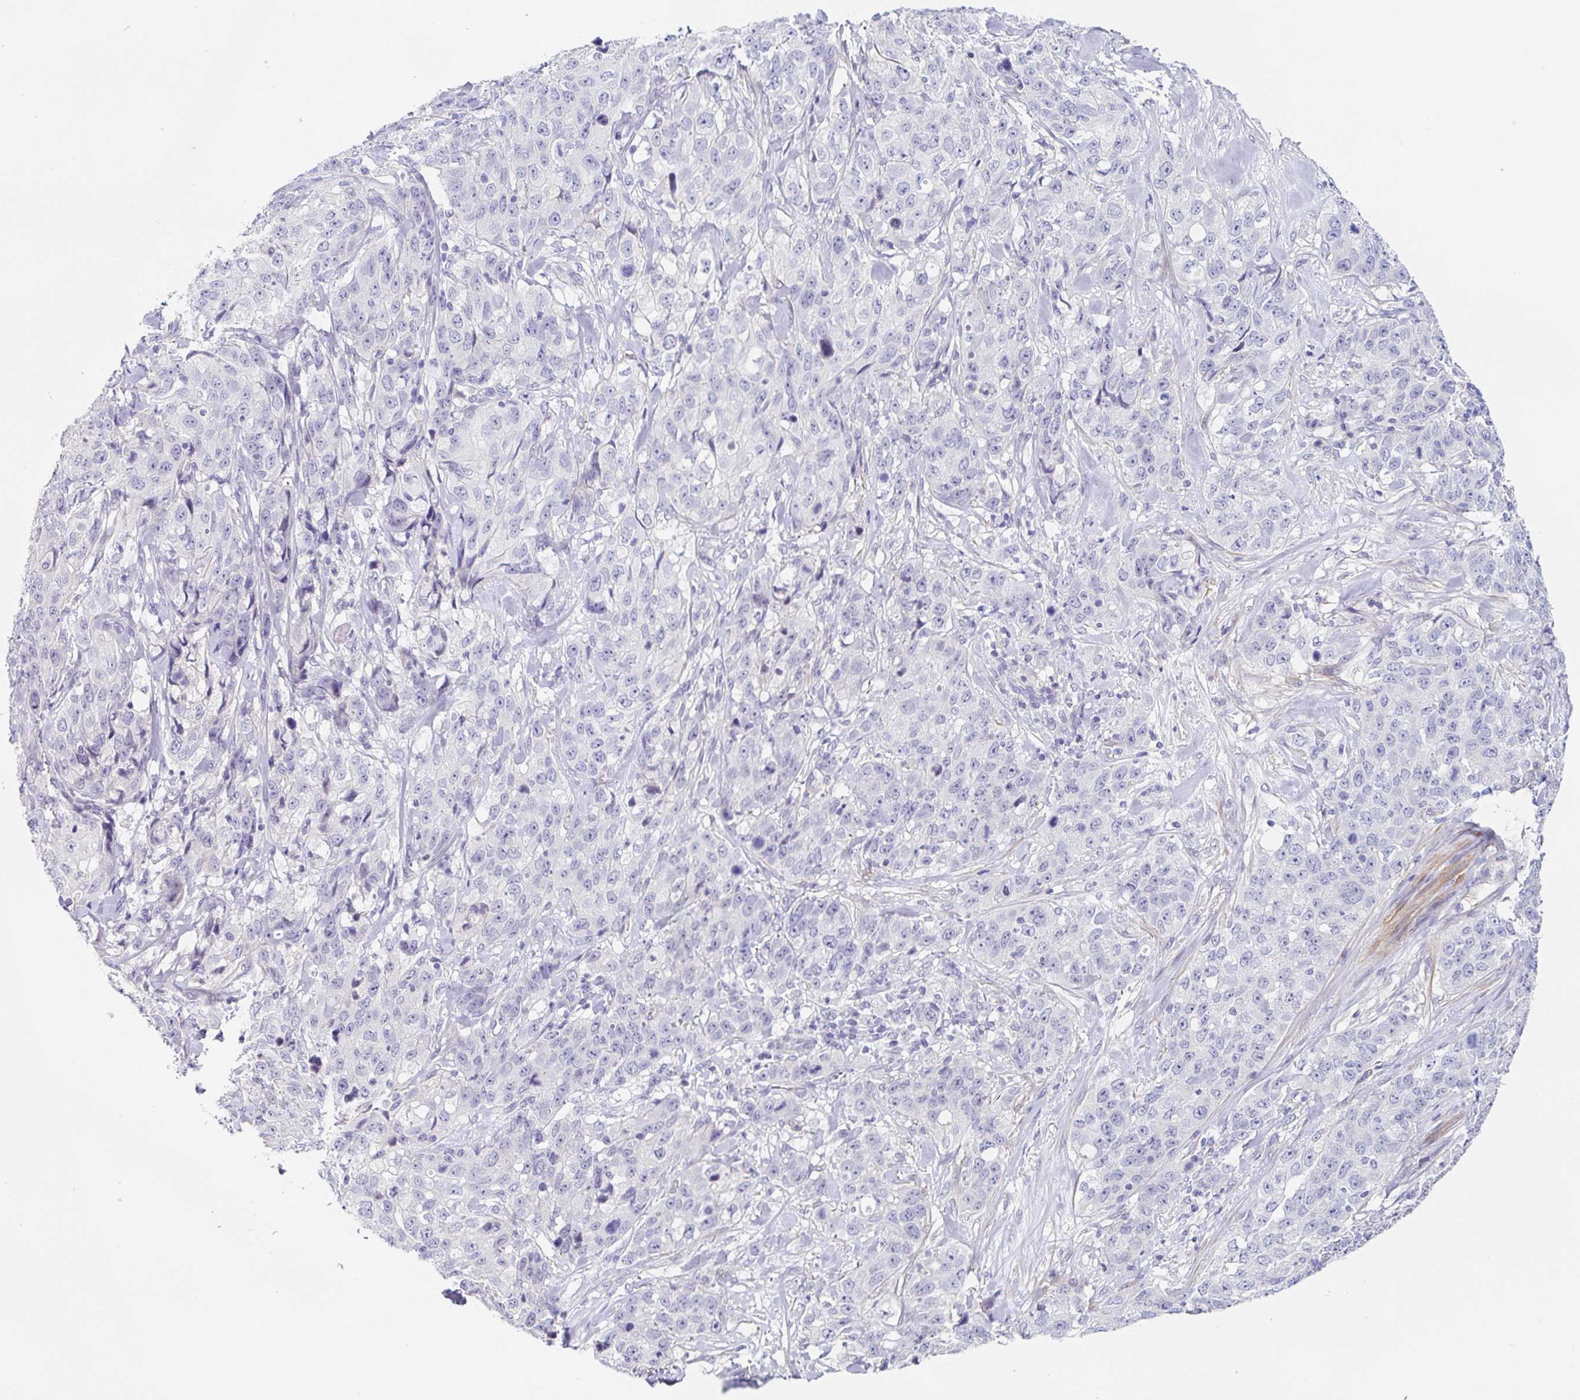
{"staining": {"intensity": "negative", "quantity": "none", "location": "none"}, "tissue": "stomach cancer", "cell_type": "Tumor cells", "image_type": "cancer", "snomed": [{"axis": "morphology", "description": "Adenocarcinoma, NOS"}, {"axis": "topography", "description": "Stomach"}], "caption": "A photomicrograph of human stomach cancer (adenocarcinoma) is negative for staining in tumor cells. (IHC, brightfield microscopy, high magnification).", "gene": "DCAF17", "patient": {"sex": "male", "age": 48}}